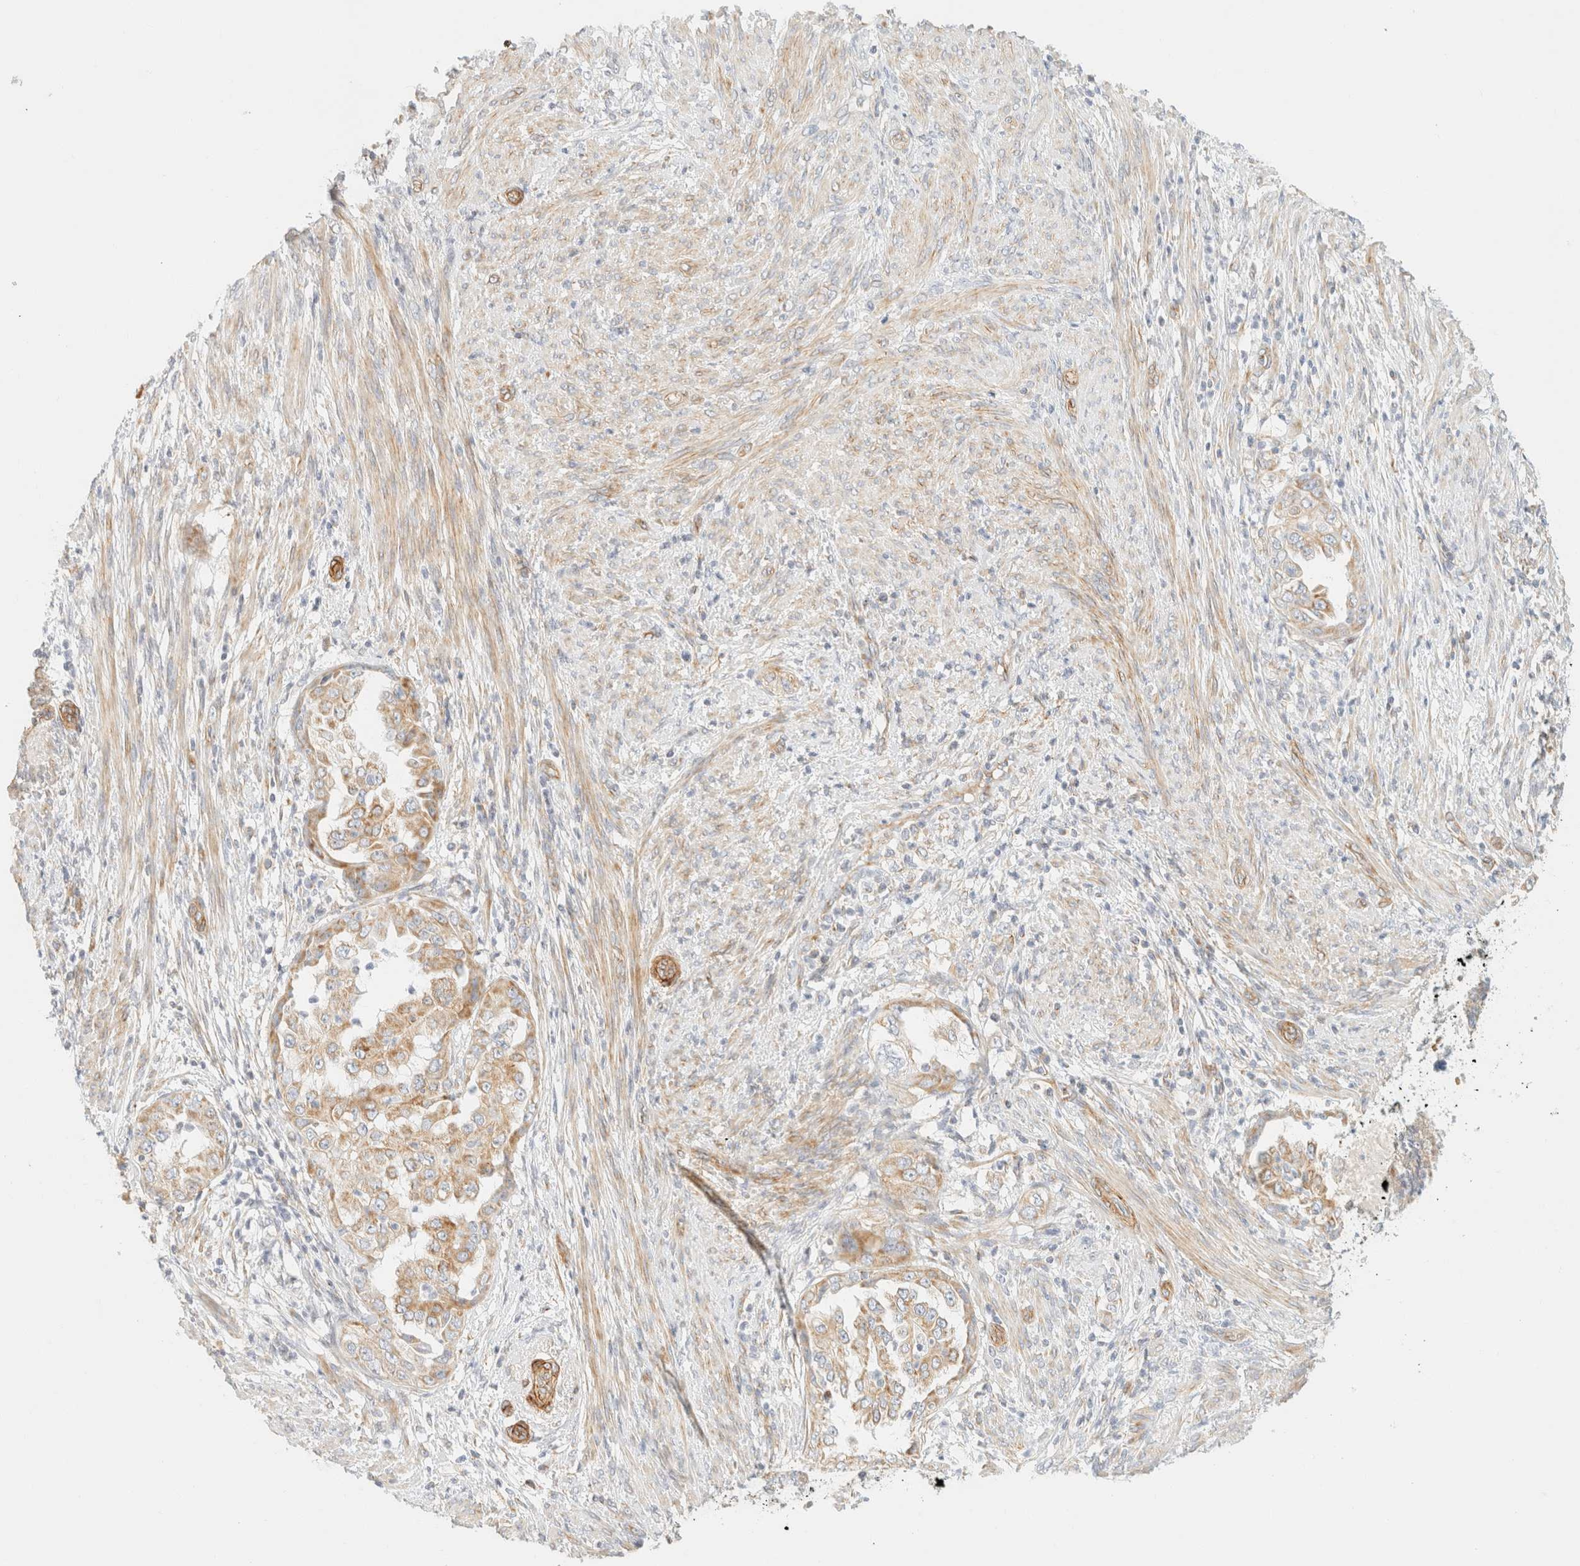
{"staining": {"intensity": "weak", "quantity": ">75%", "location": "cytoplasmic/membranous"}, "tissue": "endometrial cancer", "cell_type": "Tumor cells", "image_type": "cancer", "snomed": [{"axis": "morphology", "description": "Adenocarcinoma, NOS"}, {"axis": "topography", "description": "Endometrium"}], "caption": "Endometrial adenocarcinoma stained with a brown dye exhibits weak cytoplasmic/membranous positive expression in approximately >75% of tumor cells.", "gene": "MRM3", "patient": {"sex": "female", "age": 85}}